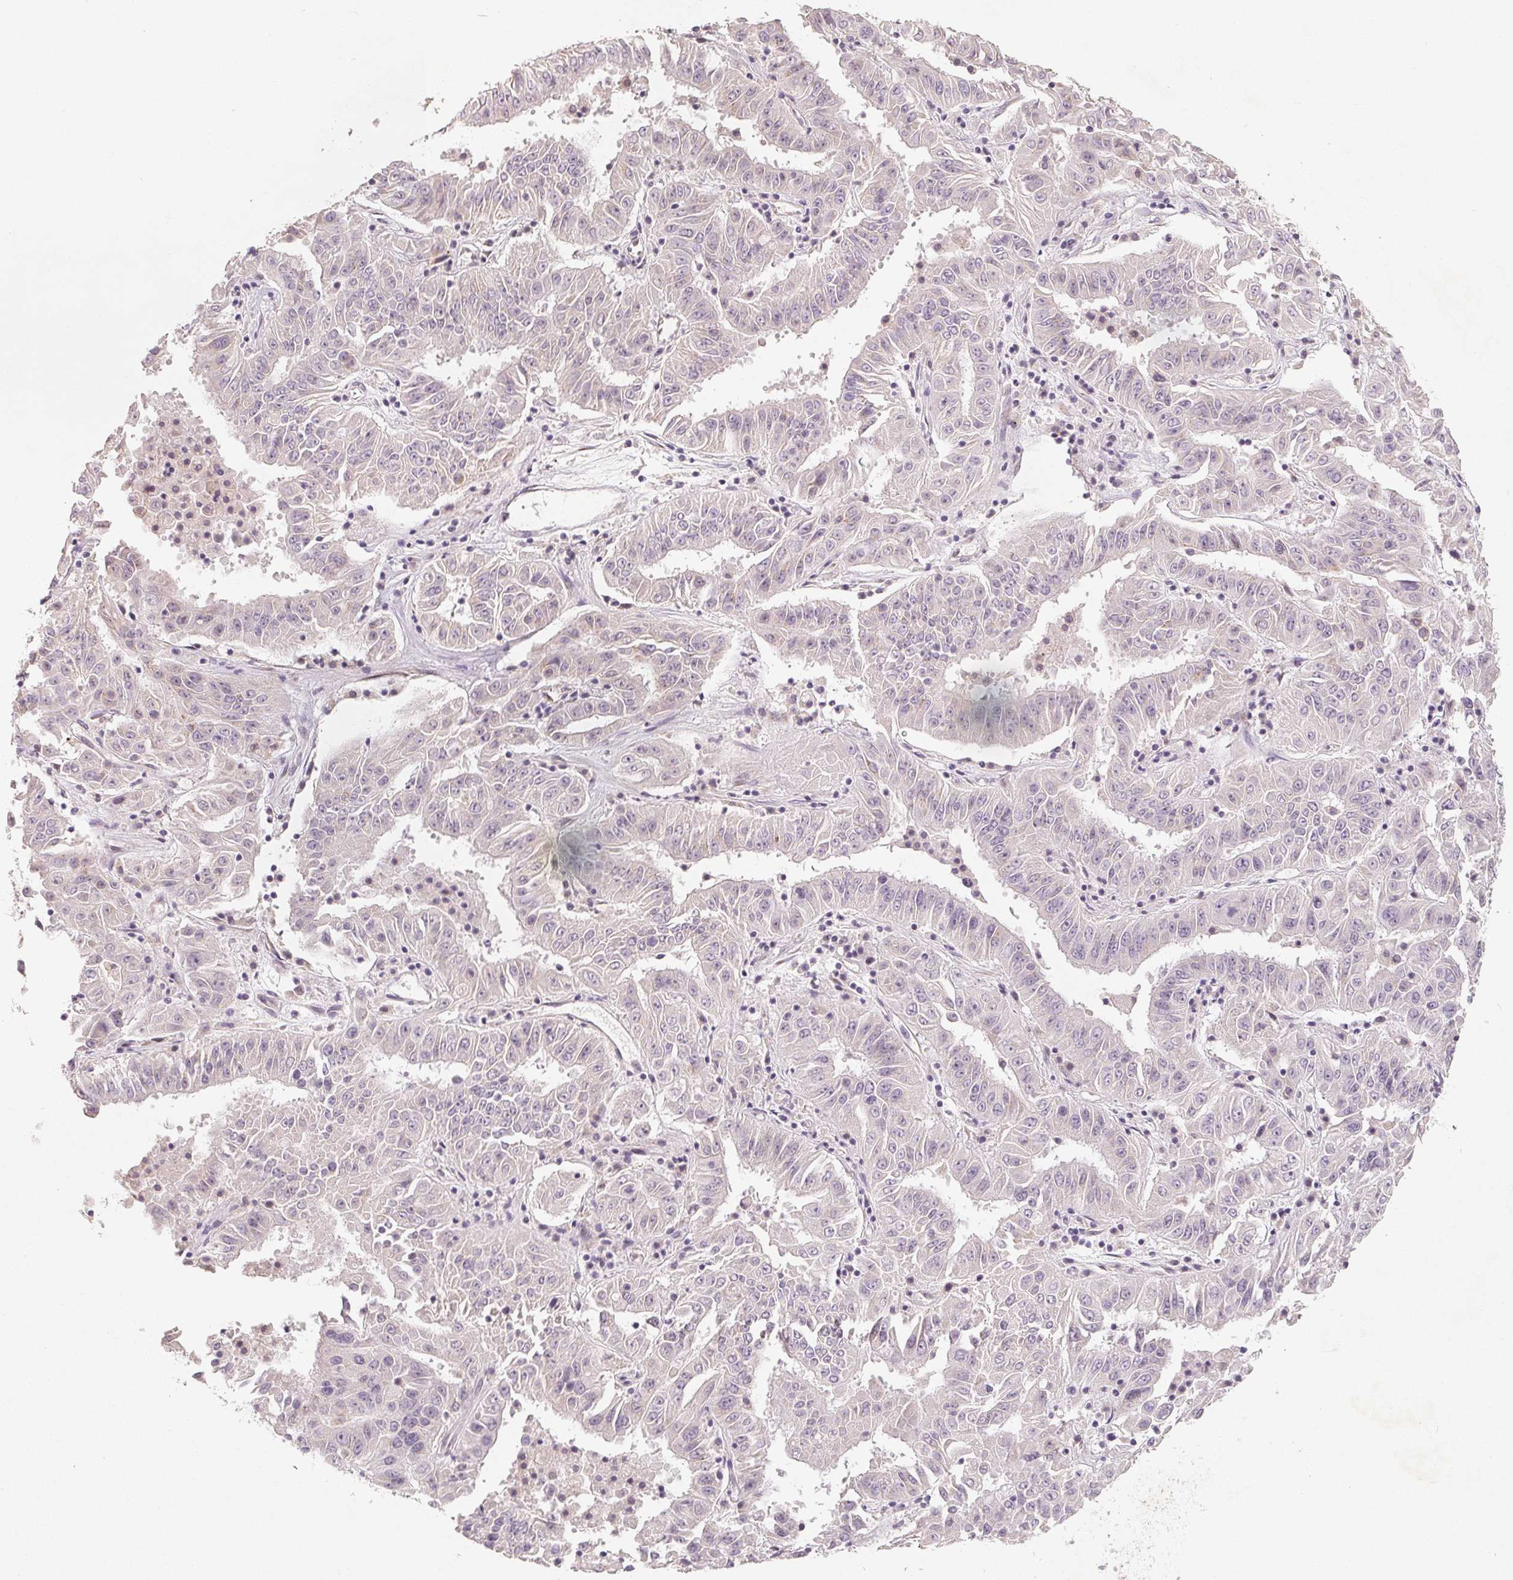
{"staining": {"intensity": "negative", "quantity": "none", "location": "none"}, "tissue": "pancreatic cancer", "cell_type": "Tumor cells", "image_type": "cancer", "snomed": [{"axis": "morphology", "description": "Adenocarcinoma, NOS"}, {"axis": "topography", "description": "Pancreas"}], "caption": "Photomicrograph shows no significant protein positivity in tumor cells of adenocarcinoma (pancreatic).", "gene": "TMSB15B", "patient": {"sex": "male", "age": 63}}